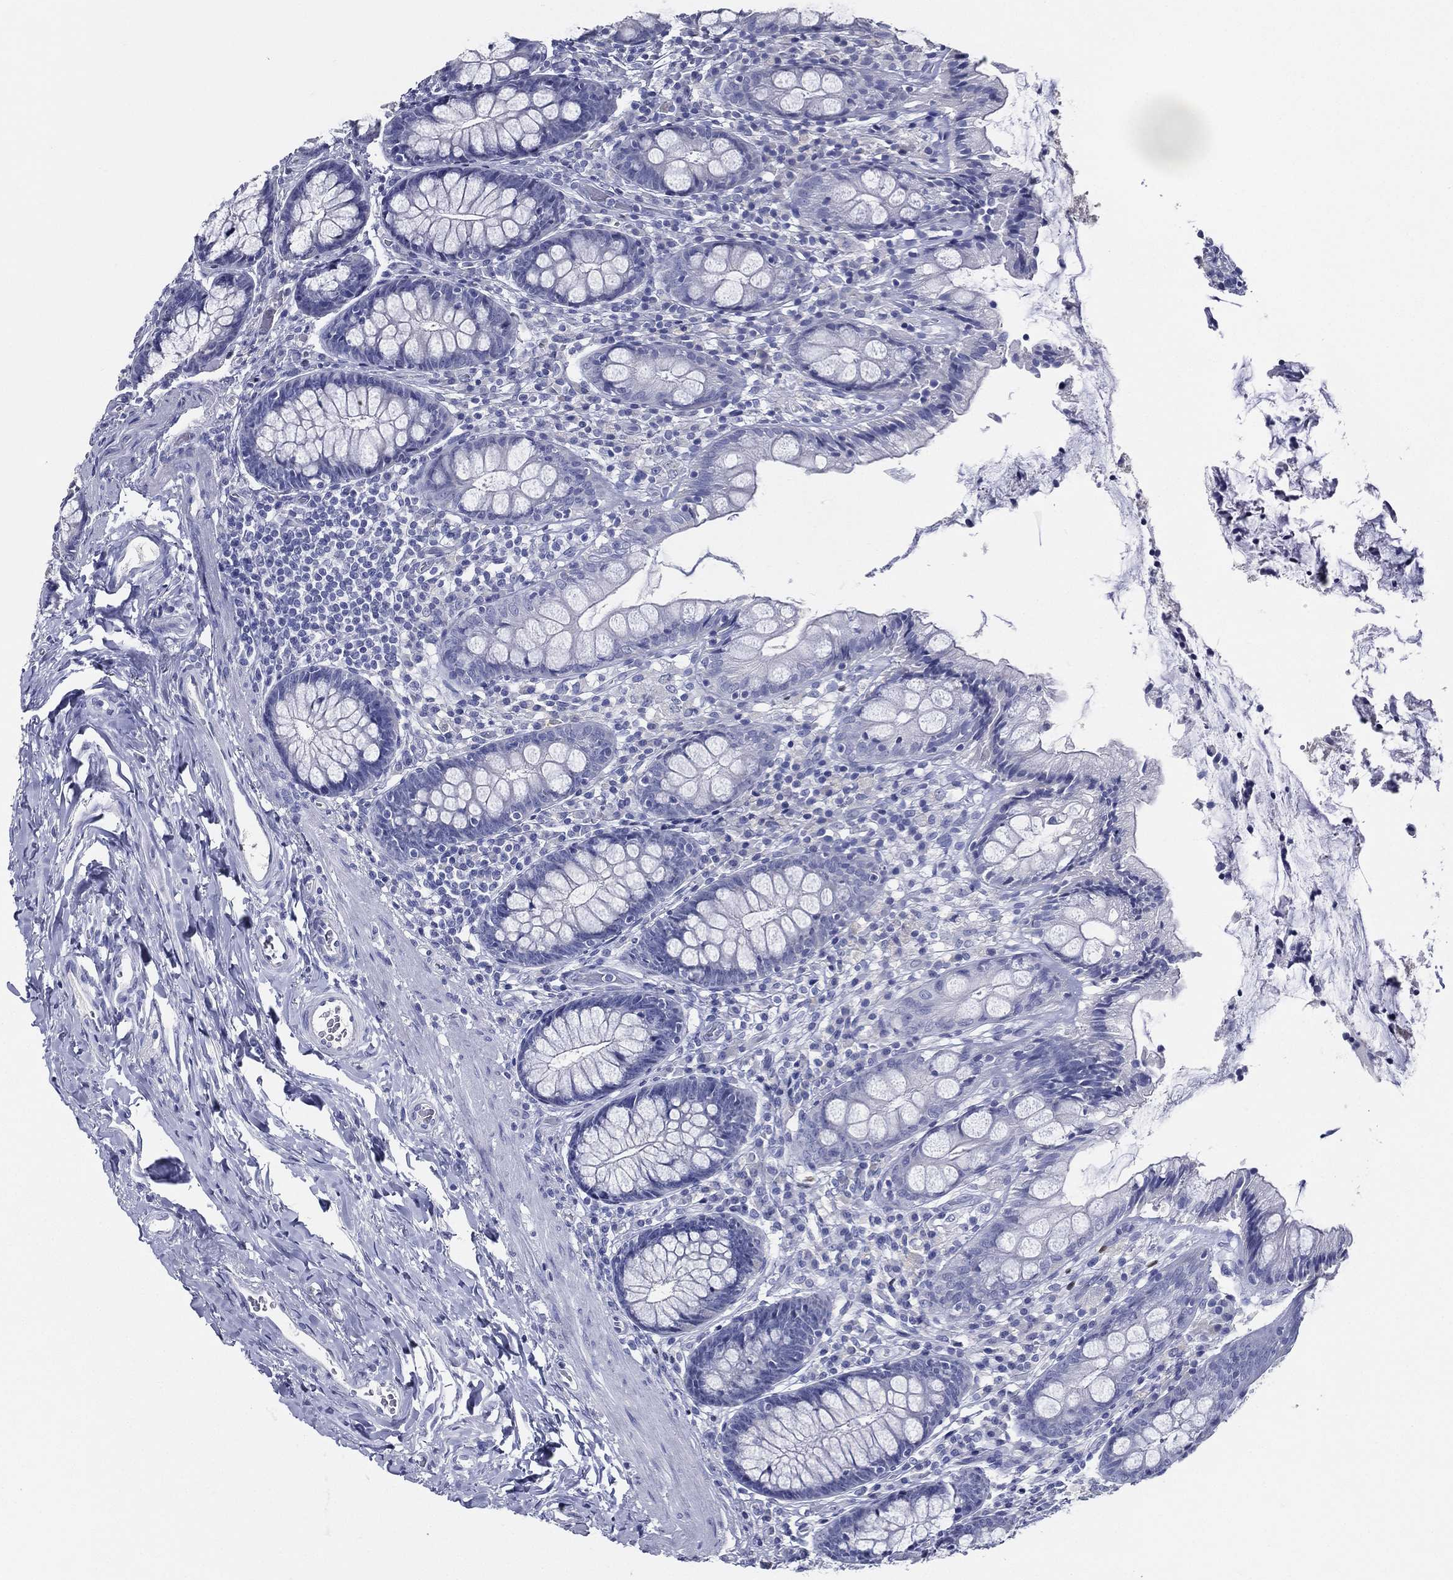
{"staining": {"intensity": "negative", "quantity": "none", "location": "none"}, "tissue": "colon", "cell_type": "Endothelial cells", "image_type": "normal", "snomed": [{"axis": "morphology", "description": "Normal tissue, NOS"}, {"axis": "topography", "description": "Colon"}], "caption": "The image exhibits no significant staining in endothelial cells of colon. Nuclei are stained in blue.", "gene": "TFAP2A", "patient": {"sex": "female", "age": 86}}